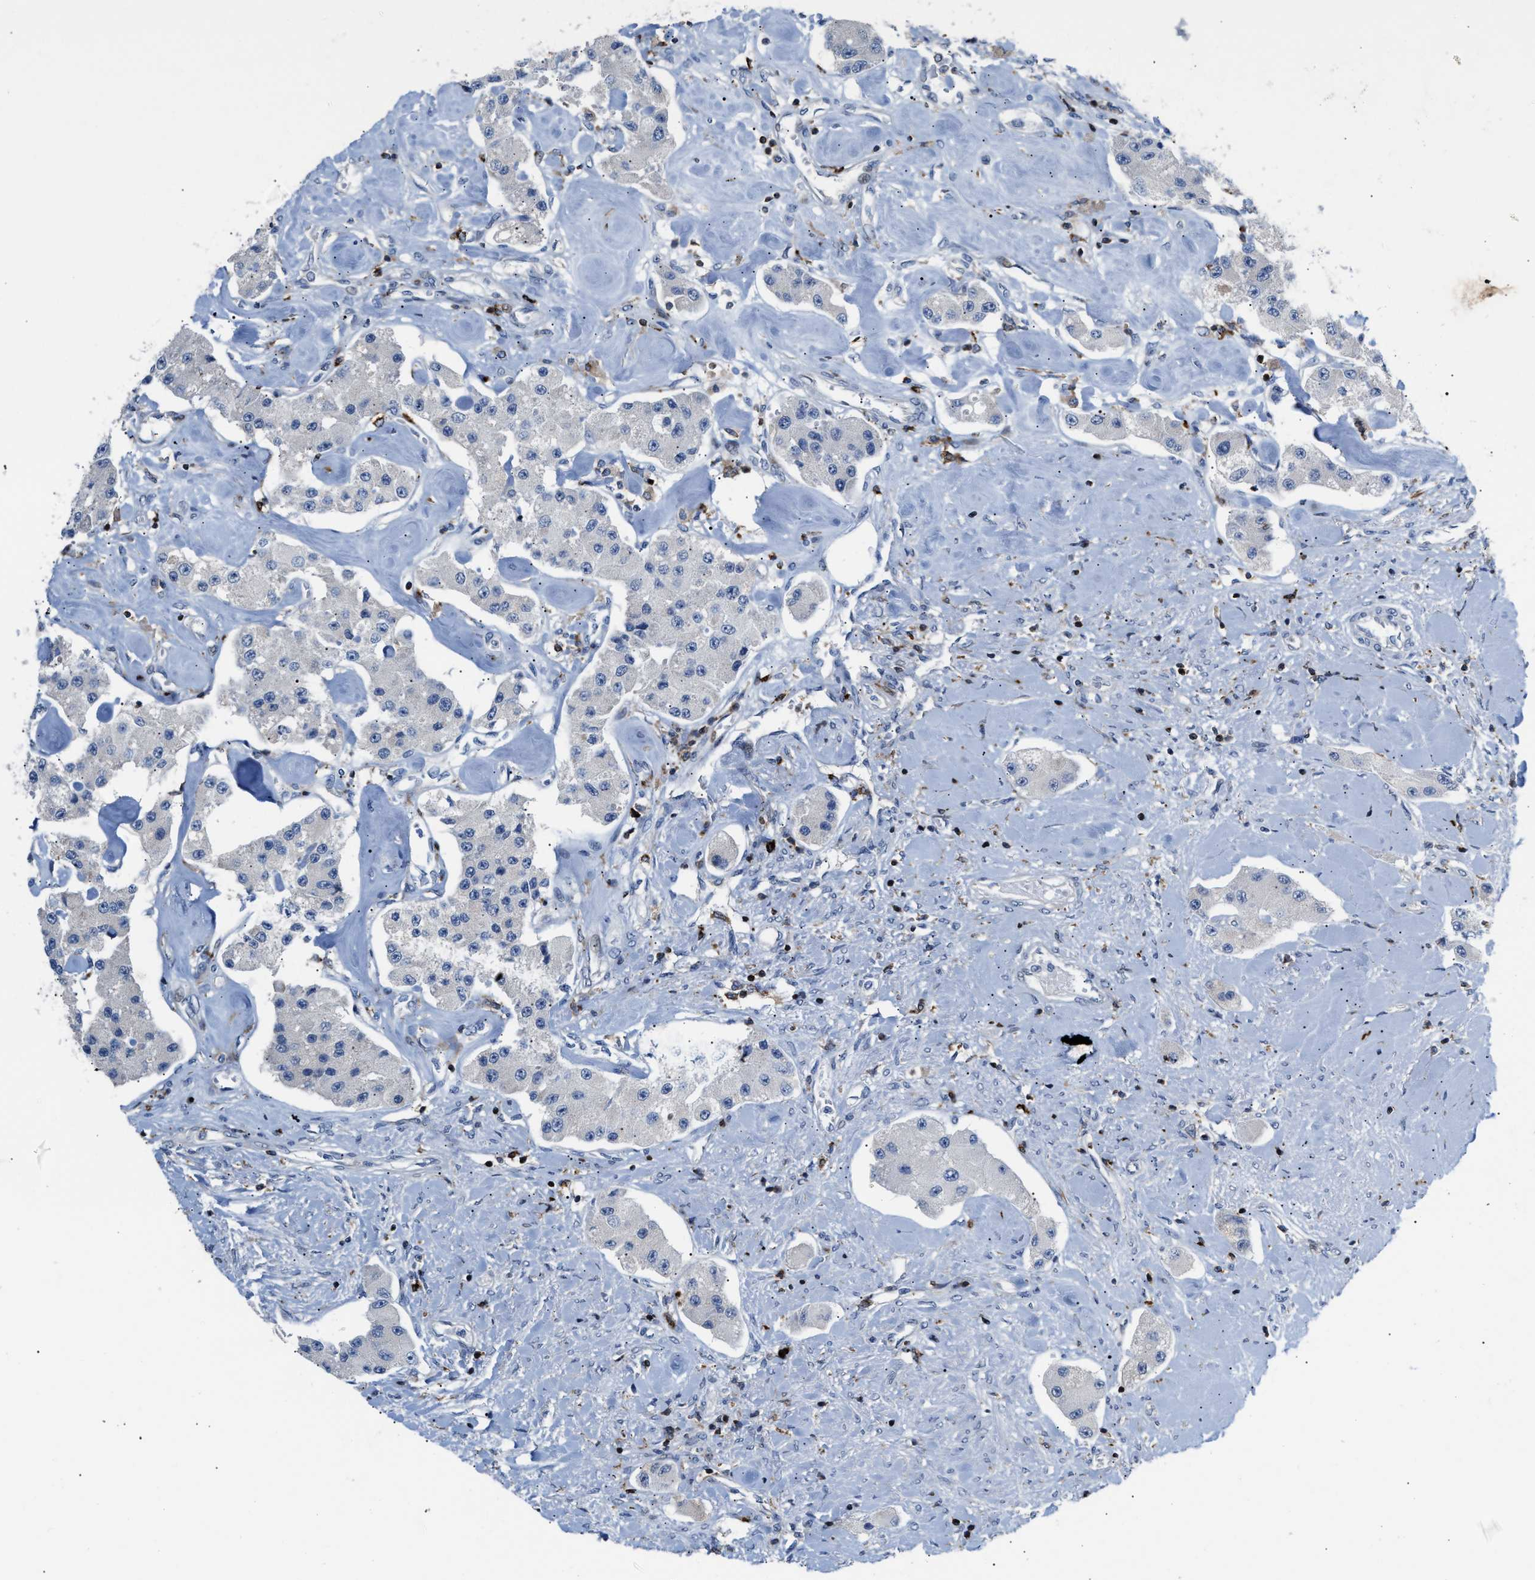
{"staining": {"intensity": "negative", "quantity": "none", "location": "none"}, "tissue": "carcinoid", "cell_type": "Tumor cells", "image_type": "cancer", "snomed": [{"axis": "morphology", "description": "Carcinoid, malignant, NOS"}, {"axis": "topography", "description": "Pancreas"}], "caption": "The immunohistochemistry image has no significant staining in tumor cells of malignant carcinoid tissue.", "gene": "ATP9A", "patient": {"sex": "male", "age": 41}}